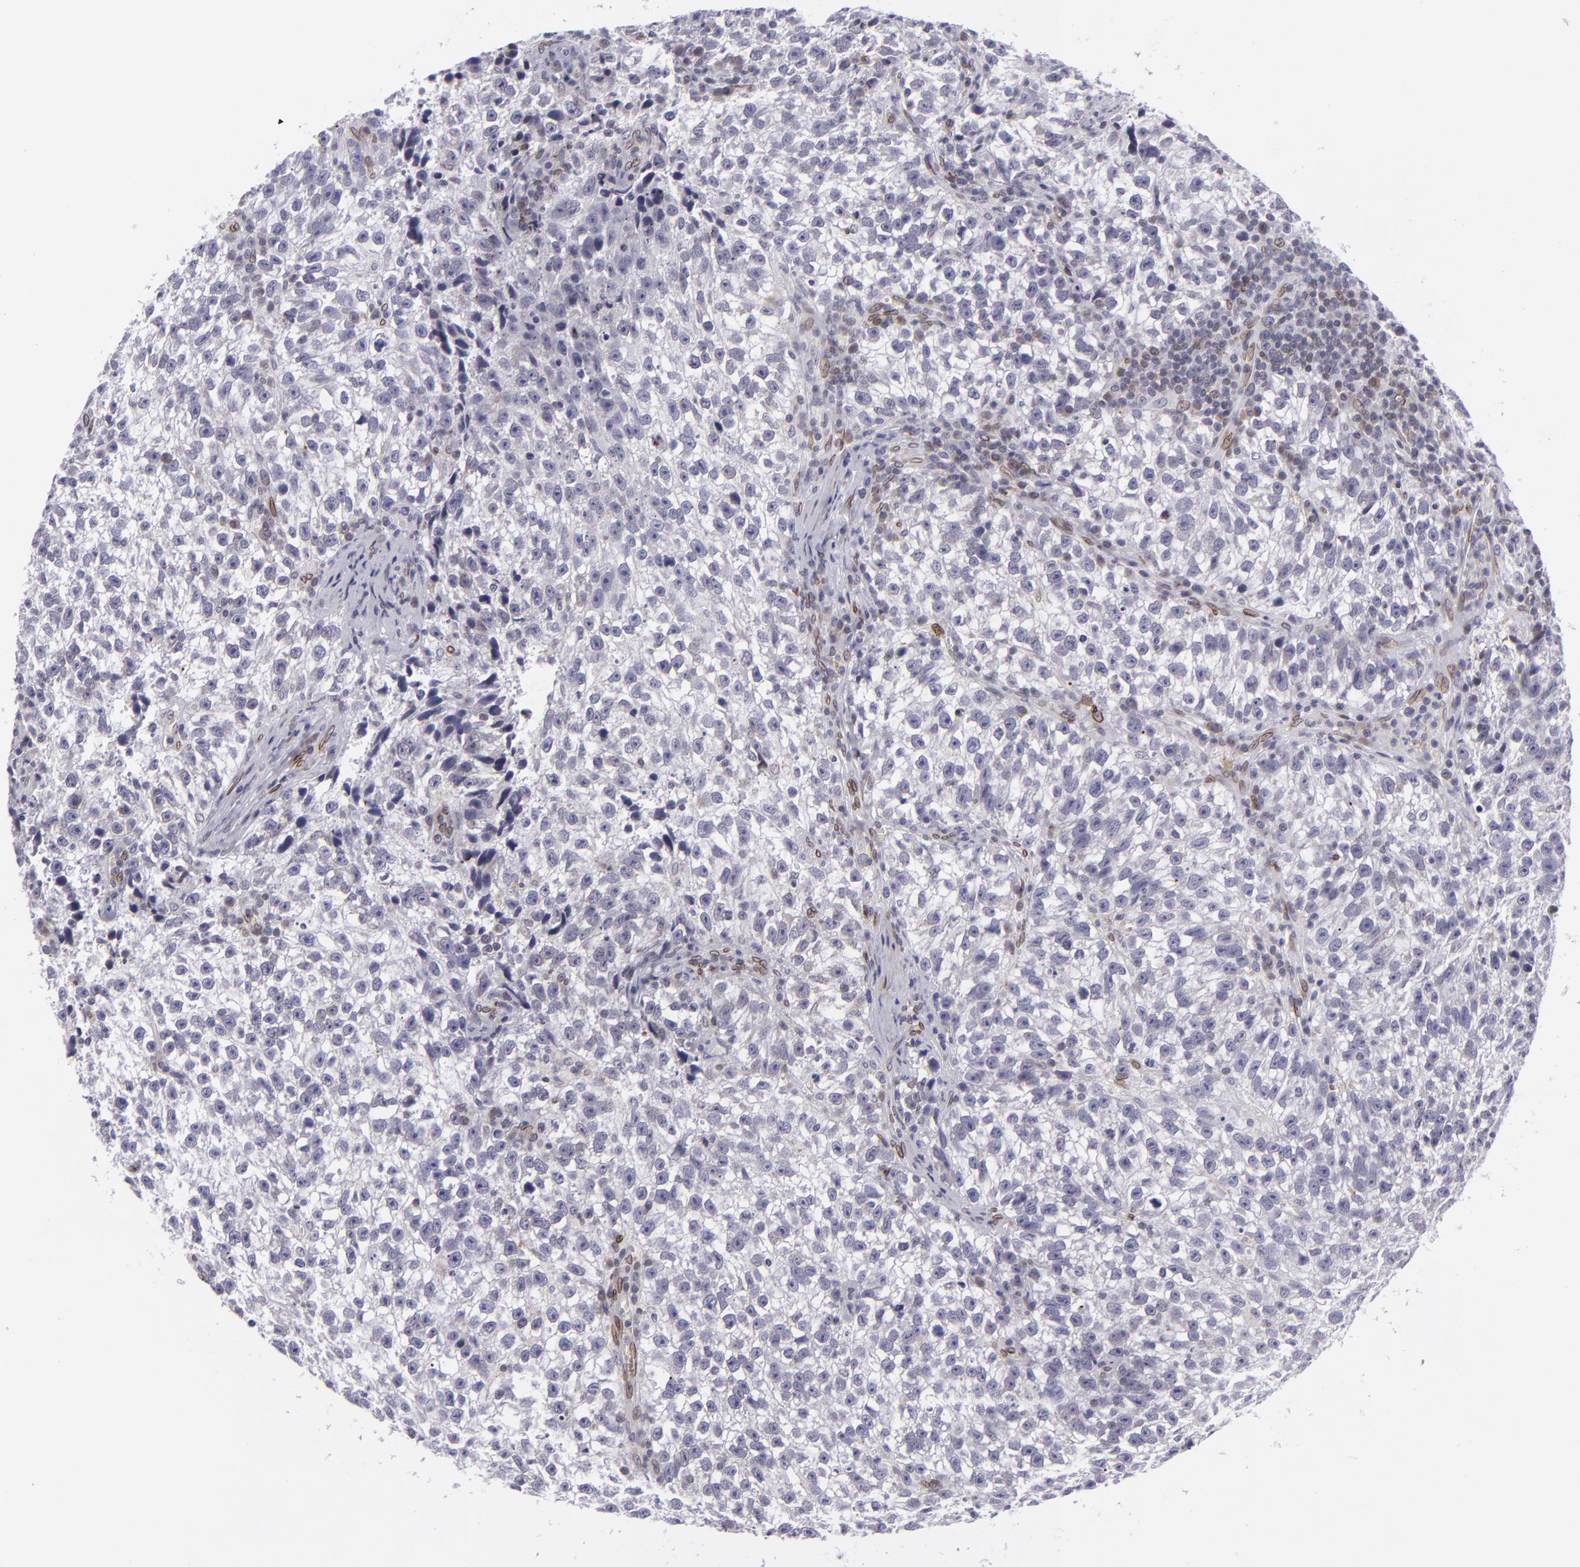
{"staining": {"intensity": "weak", "quantity": "<25%", "location": "nuclear"}, "tissue": "testis cancer", "cell_type": "Tumor cells", "image_type": "cancer", "snomed": [{"axis": "morphology", "description": "Seminoma, NOS"}, {"axis": "topography", "description": "Testis"}], "caption": "This image is of testis cancer (seminoma) stained with IHC to label a protein in brown with the nuclei are counter-stained blue. There is no expression in tumor cells.", "gene": "EMD", "patient": {"sex": "male", "age": 38}}